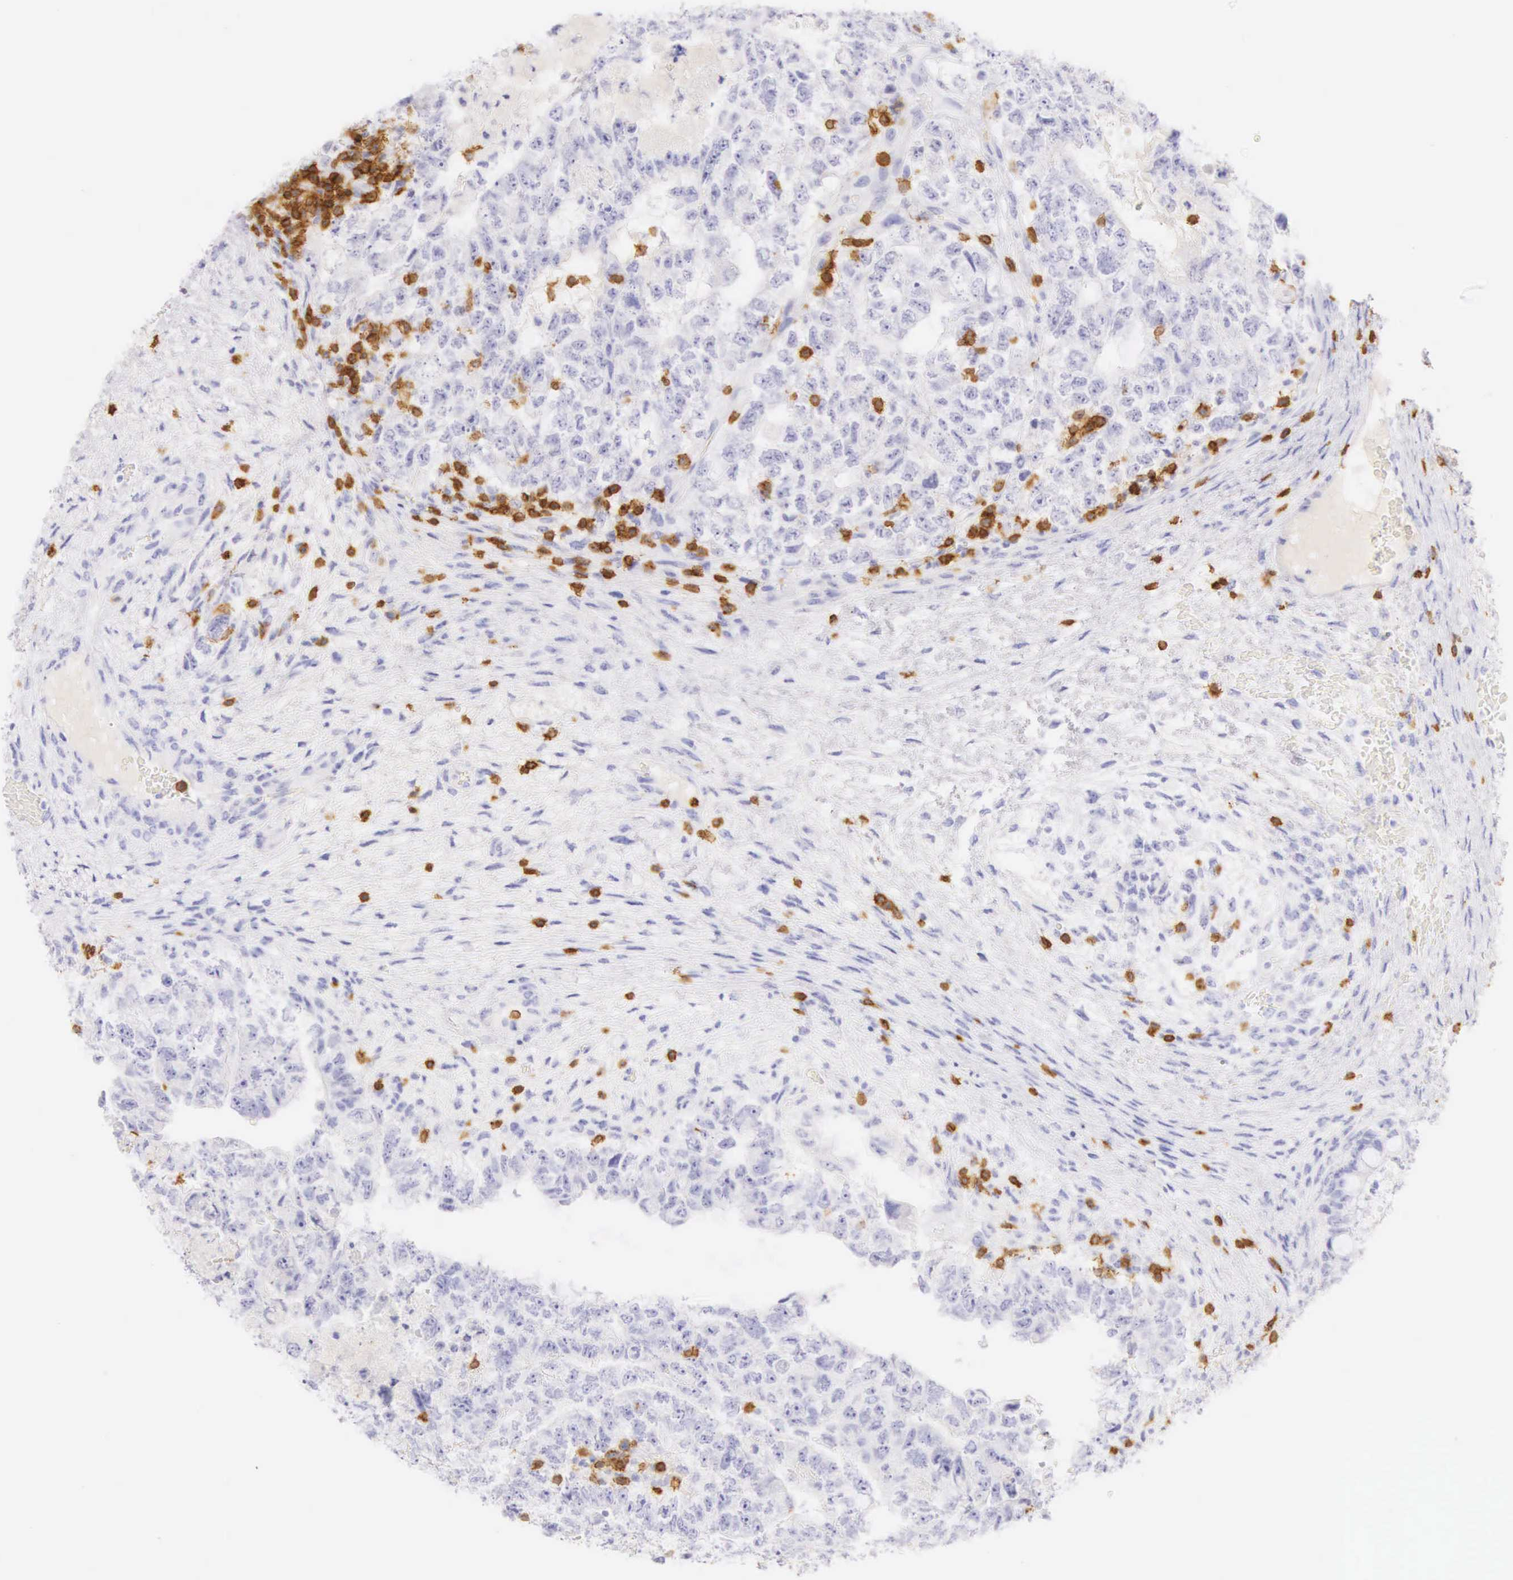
{"staining": {"intensity": "negative", "quantity": "none", "location": "none"}, "tissue": "testis cancer", "cell_type": "Tumor cells", "image_type": "cancer", "snomed": [{"axis": "morphology", "description": "Carcinoma, Embryonal, NOS"}, {"axis": "topography", "description": "Testis"}], "caption": "Immunohistochemistry of human embryonal carcinoma (testis) displays no expression in tumor cells. (DAB (3,3'-diaminobenzidine) immunohistochemistry (IHC), high magnification).", "gene": "CD3E", "patient": {"sex": "male", "age": 36}}